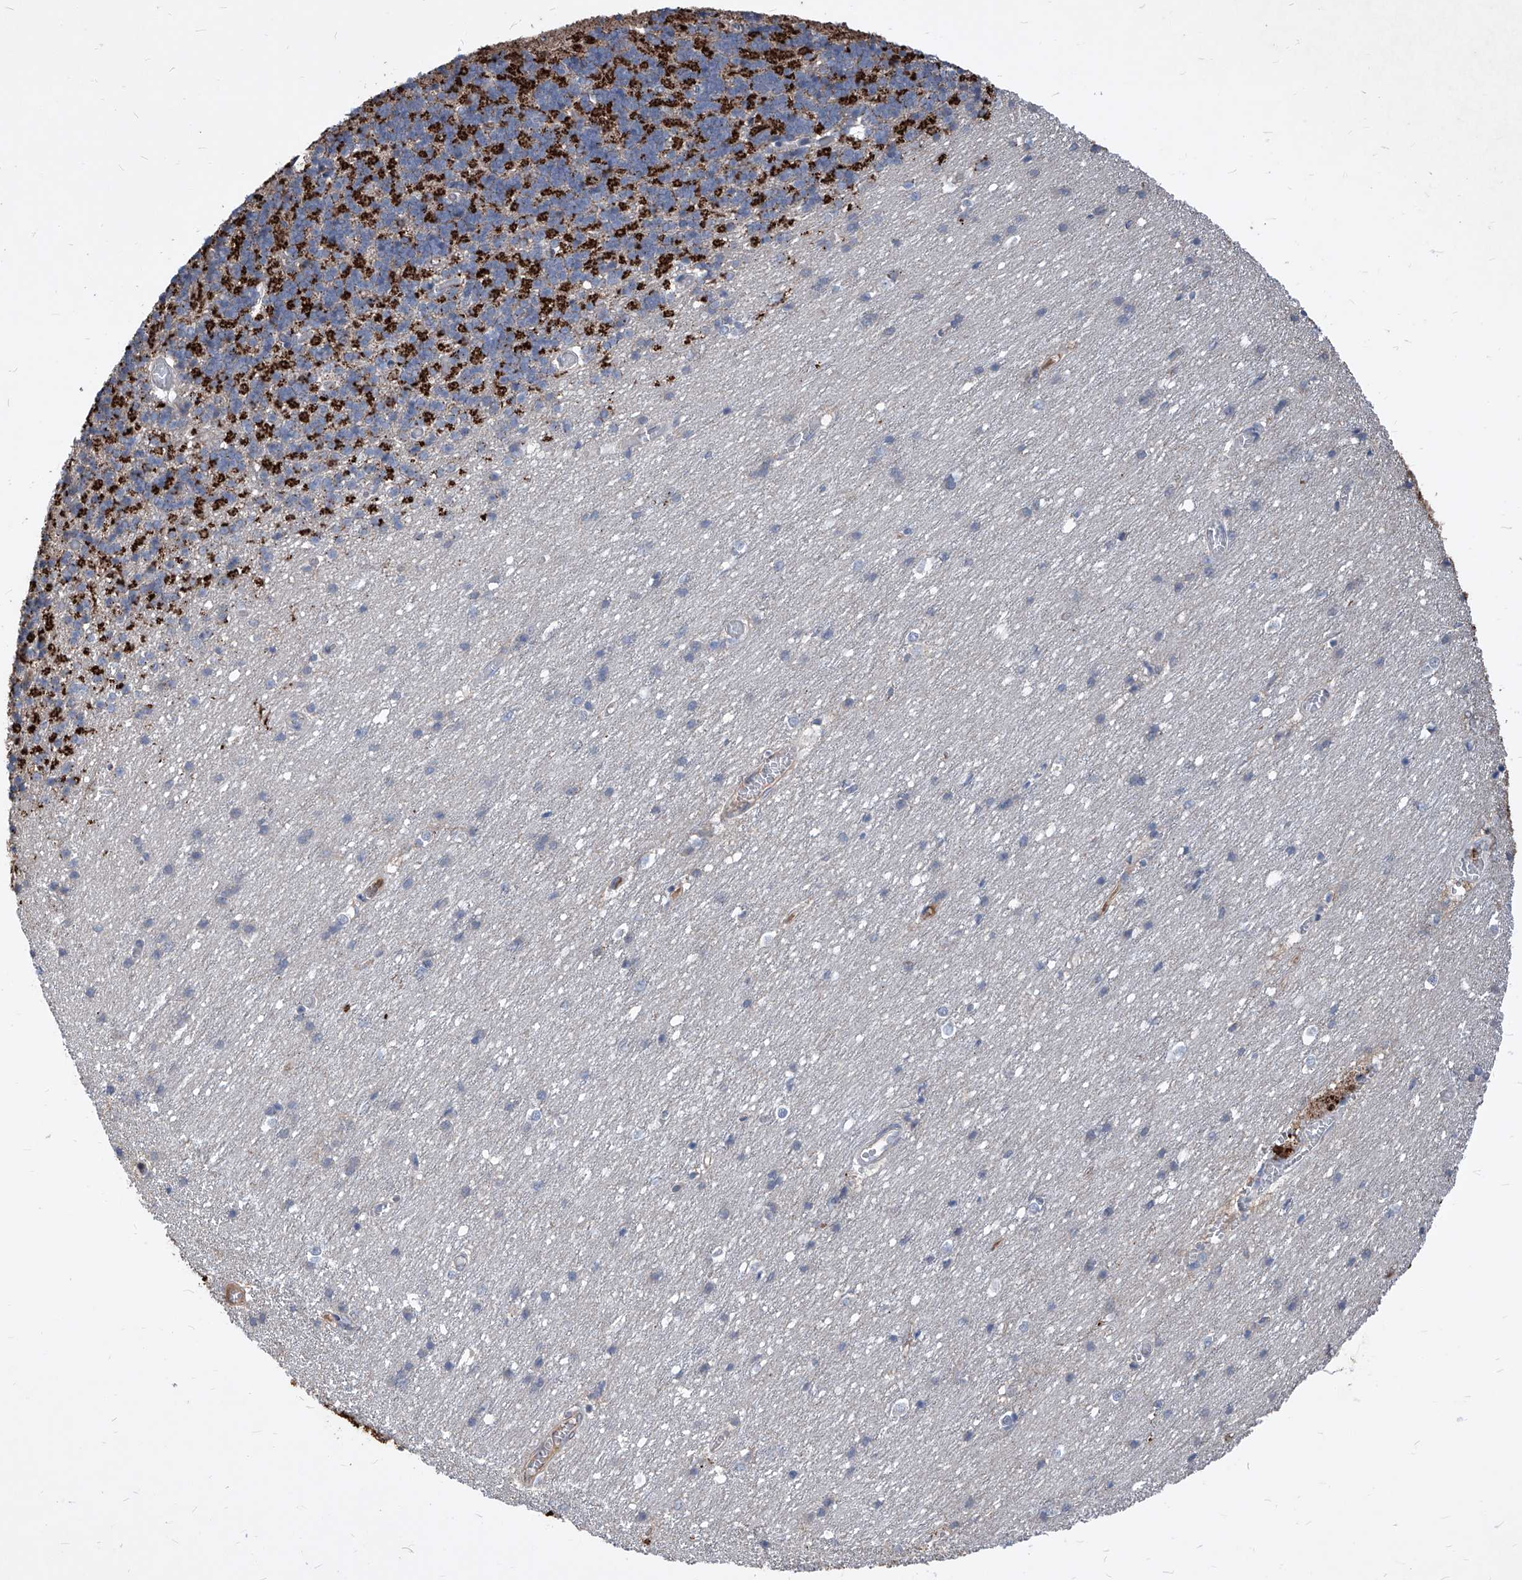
{"staining": {"intensity": "moderate", "quantity": "<25%", "location": "cytoplasmic/membranous"}, "tissue": "cerebellum", "cell_type": "Cells in granular layer", "image_type": "normal", "snomed": [{"axis": "morphology", "description": "Normal tissue, NOS"}, {"axis": "topography", "description": "Cerebellum"}], "caption": "Cells in granular layer exhibit low levels of moderate cytoplasmic/membranous expression in about <25% of cells in normal cerebellum.", "gene": "SYNGR1", "patient": {"sex": "male", "age": 37}}